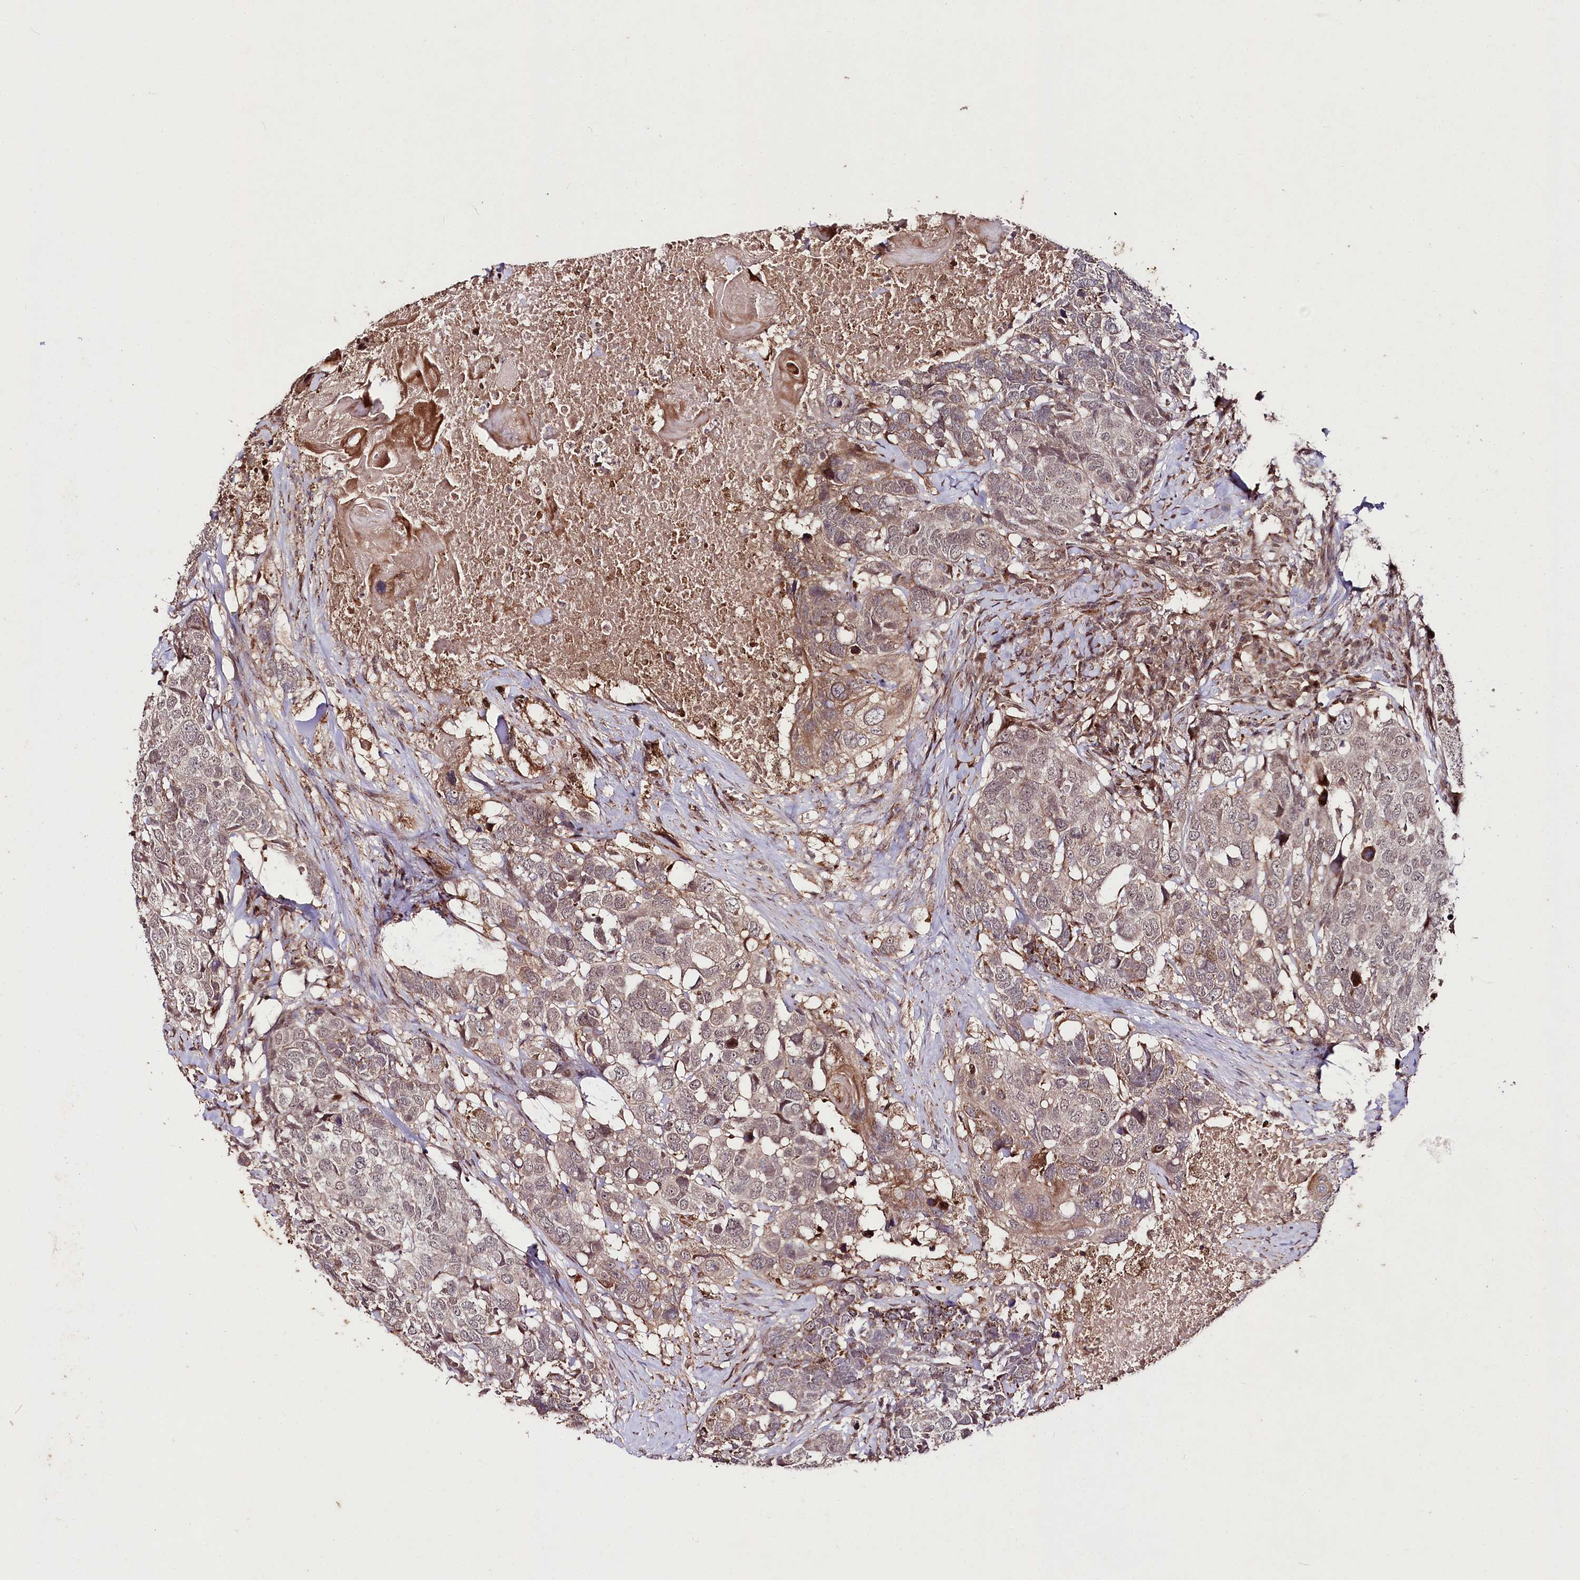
{"staining": {"intensity": "moderate", "quantity": "<25%", "location": "cytoplasmic/membranous"}, "tissue": "head and neck cancer", "cell_type": "Tumor cells", "image_type": "cancer", "snomed": [{"axis": "morphology", "description": "Squamous cell carcinoma, NOS"}, {"axis": "topography", "description": "Head-Neck"}], "caption": "Immunohistochemical staining of squamous cell carcinoma (head and neck) reveals low levels of moderate cytoplasmic/membranous expression in approximately <25% of tumor cells.", "gene": "PHLDB1", "patient": {"sex": "male", "age": 66}}